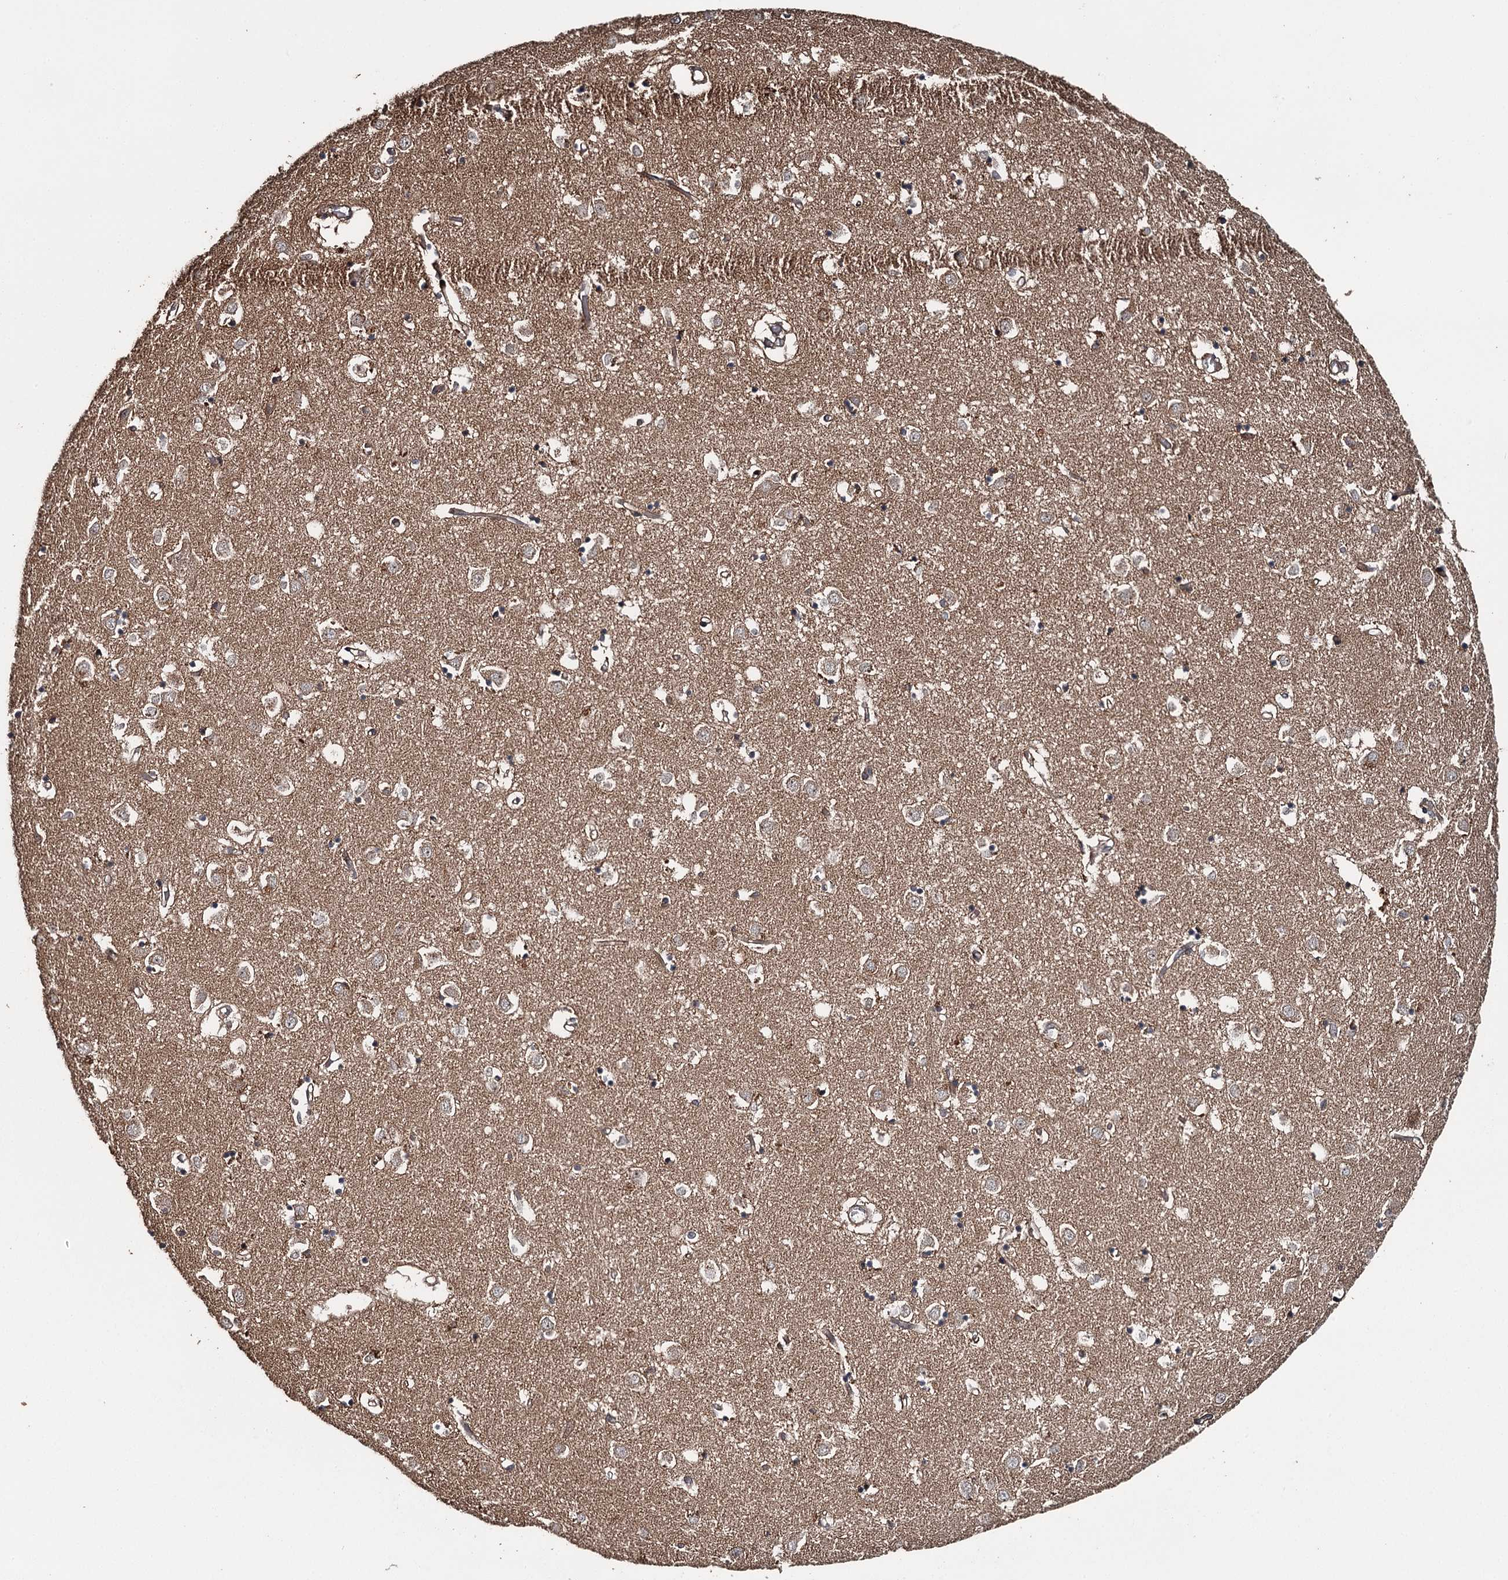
{"staining": {"intensity": "moderate", "quantity": ">75%", "location": "cytoplasmic/membranous"}, "tissue": "caudate", "cell_type": "Glial cells", "image_type": "normal", "snomed": [{"axis": "morphology", "description": "Normal tissue, NOS"}, {"axis": "topography", "description": "Lateral ventricle wall"}], "caption": "Moderate cytoplasmic/membranous protein expression is identified in about >75% of glial cells in caudate.", "gene": "RAB21", "patient": {"sex": "male", "age": 70}}